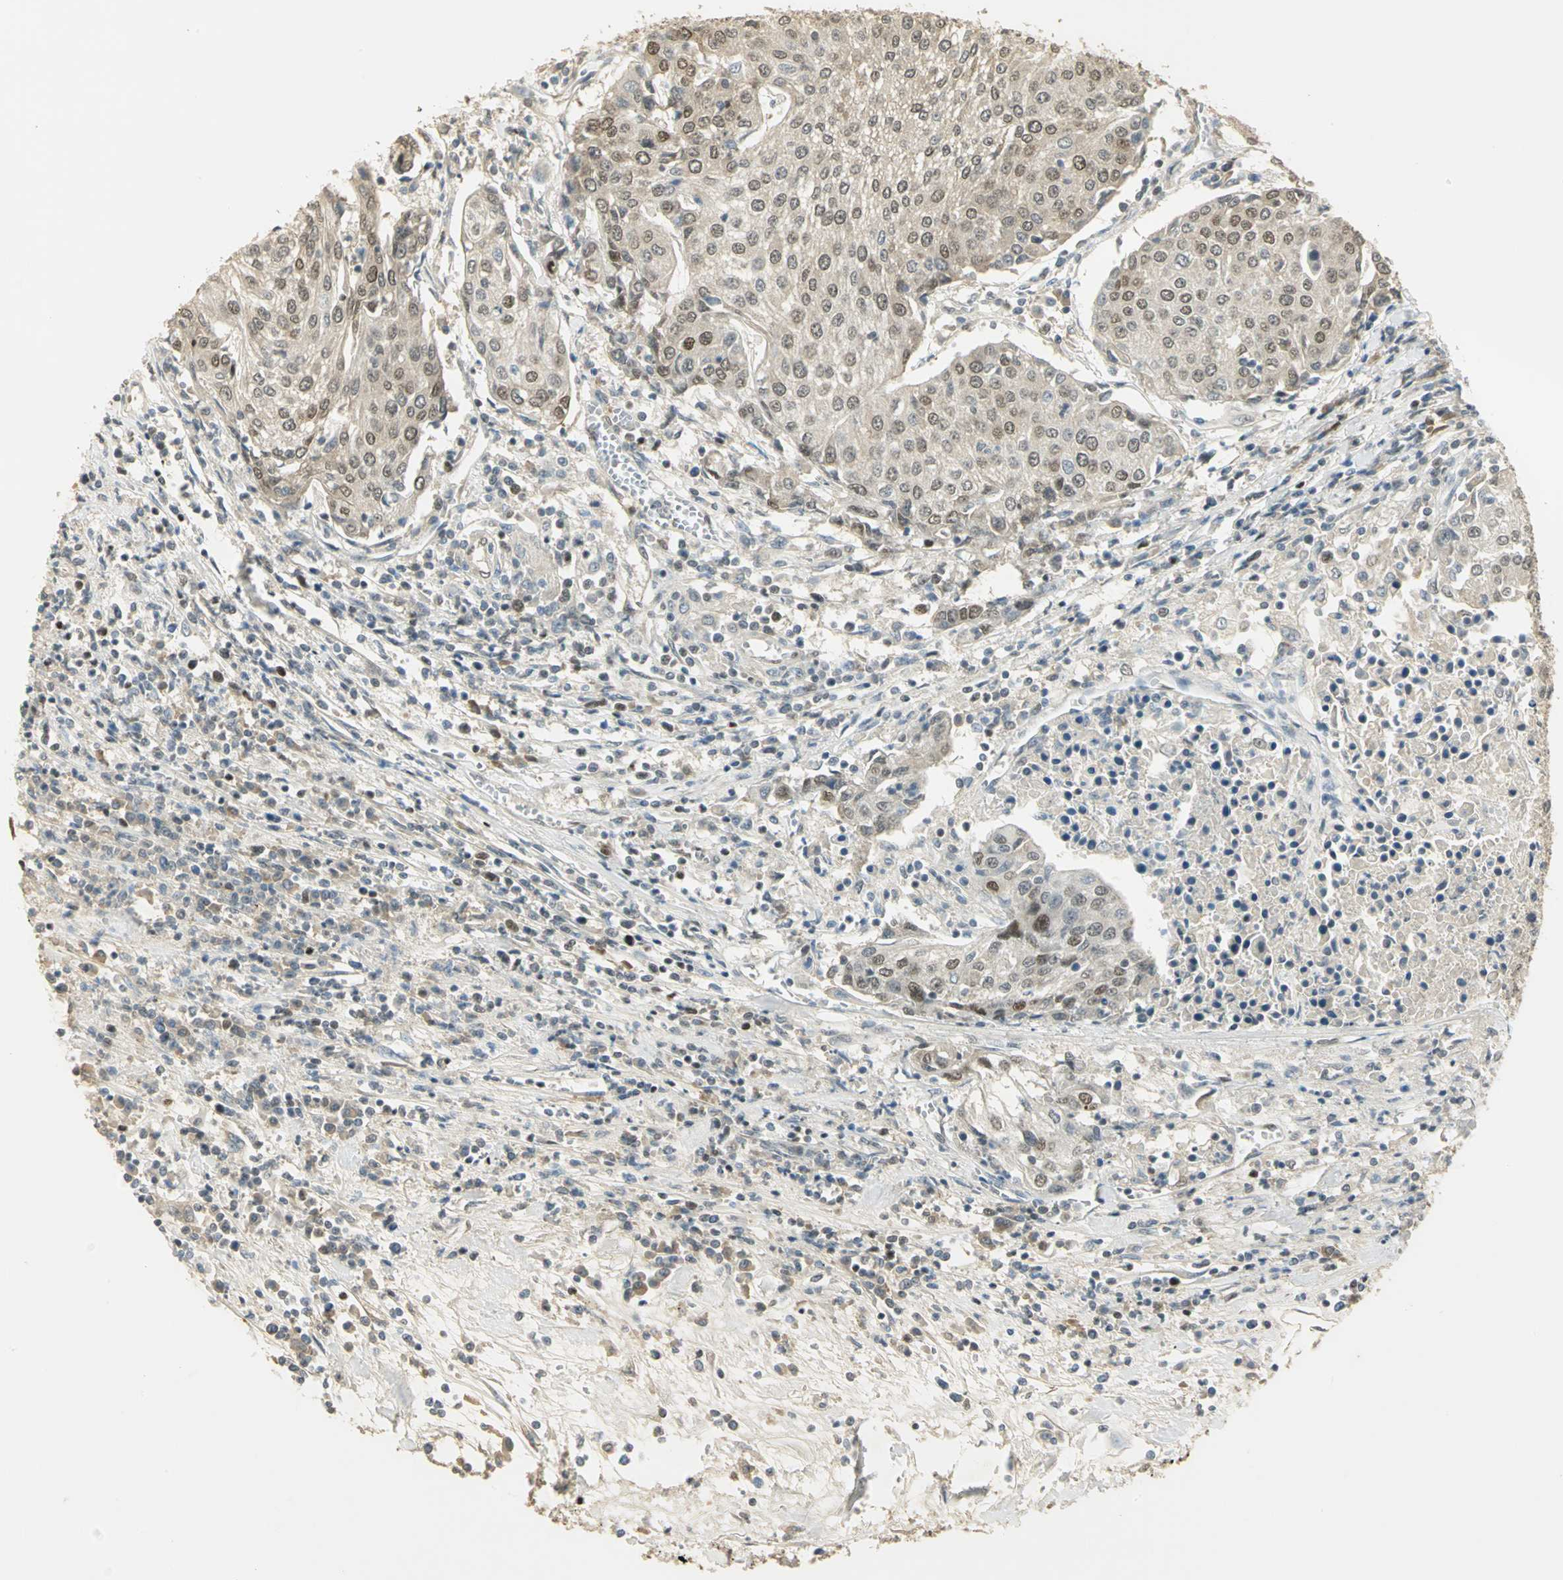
{"staining": {"intensity": "strong", "quantity": "<25%", "location": "nuclear"}, "tissue": "urothelial cancer", "cell_type": "Tumor cells", "image_type": "cancer", "snomed": [{"axis": "morphology", "description": "Urothelial carcinoma, High grade"}, {"axis": "topography", "description": "Urinary bladder"}], "caption": "Urothelial cancer stained with a protein marker reveals strong staining in tumor cells.", "gene": "AK6", "patient": {"sex": "female", "age": 85}}